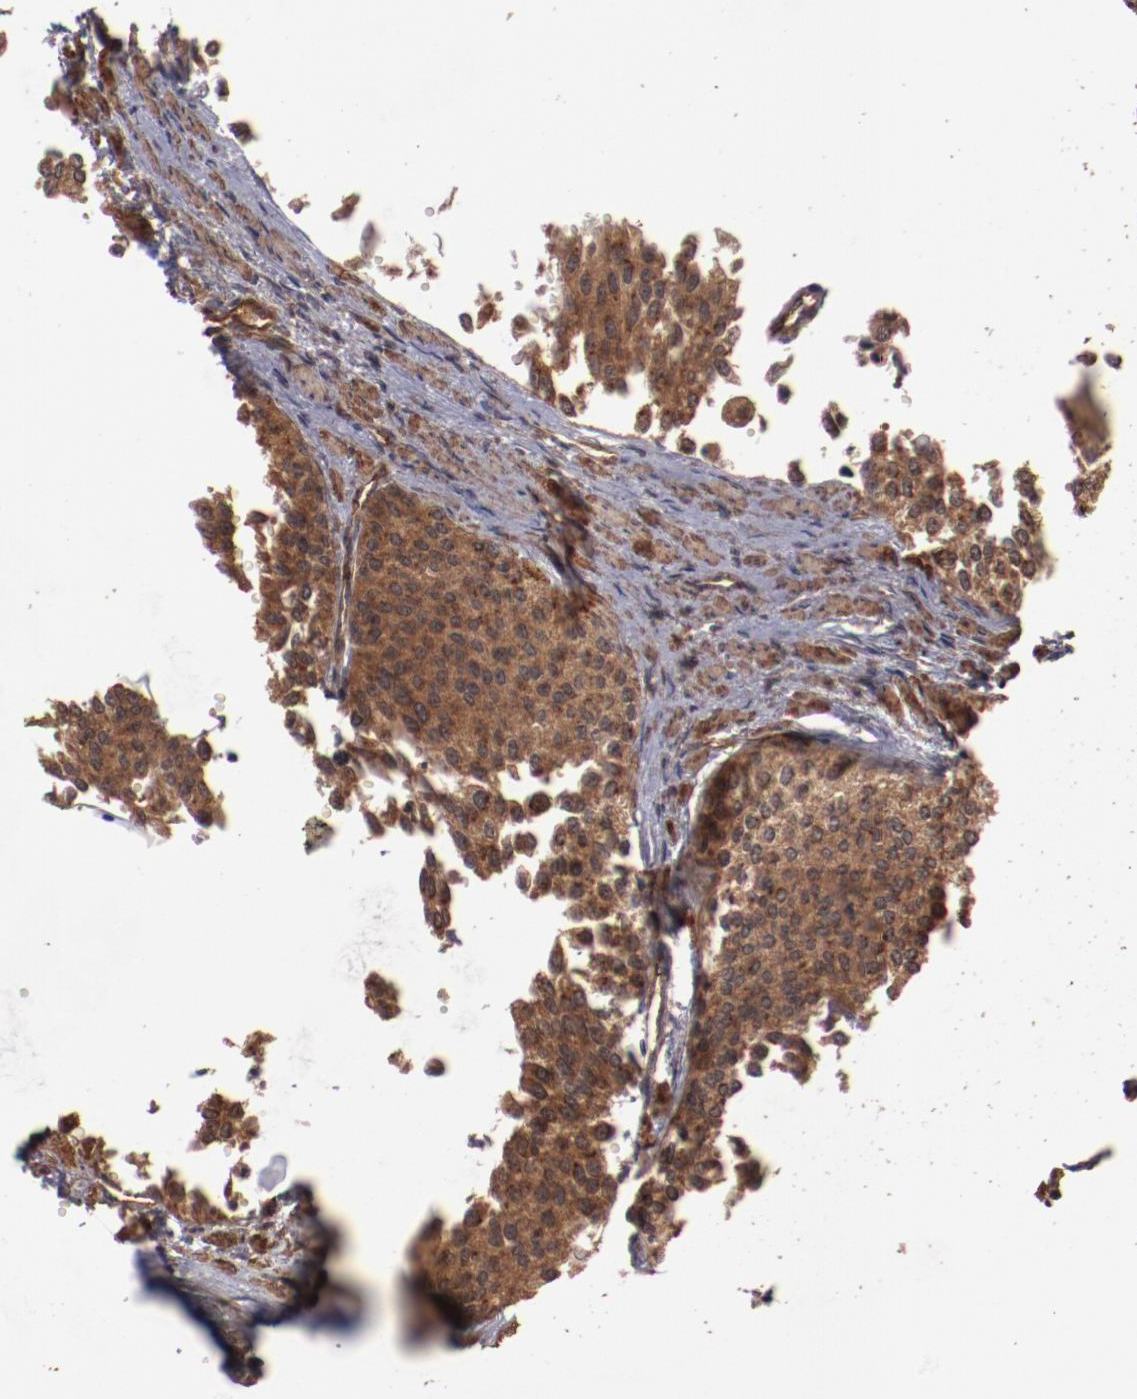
{"staining": {"intensity": "strong", "quantity": ">75%", "location": "cytoplasmic/membranous"}, "tissue": "urothelial cancer", "cell_type": "Tumor cells", "image_type": "cancer", "snomed": [{"axis": "morphology", "description": "Urothelial carcinoma, Low grade"}, {"axis": "topography", "description": "Urinary bladder"}], "caption": "The image demonstrates staining of low-grade urothelial carcinoma, revealing strong cytoplasmic/membranous protein positivity (brown color) within tumor cells.", "gene": "TXNDC16", "patient": {"sex": "female", "age": 73}}